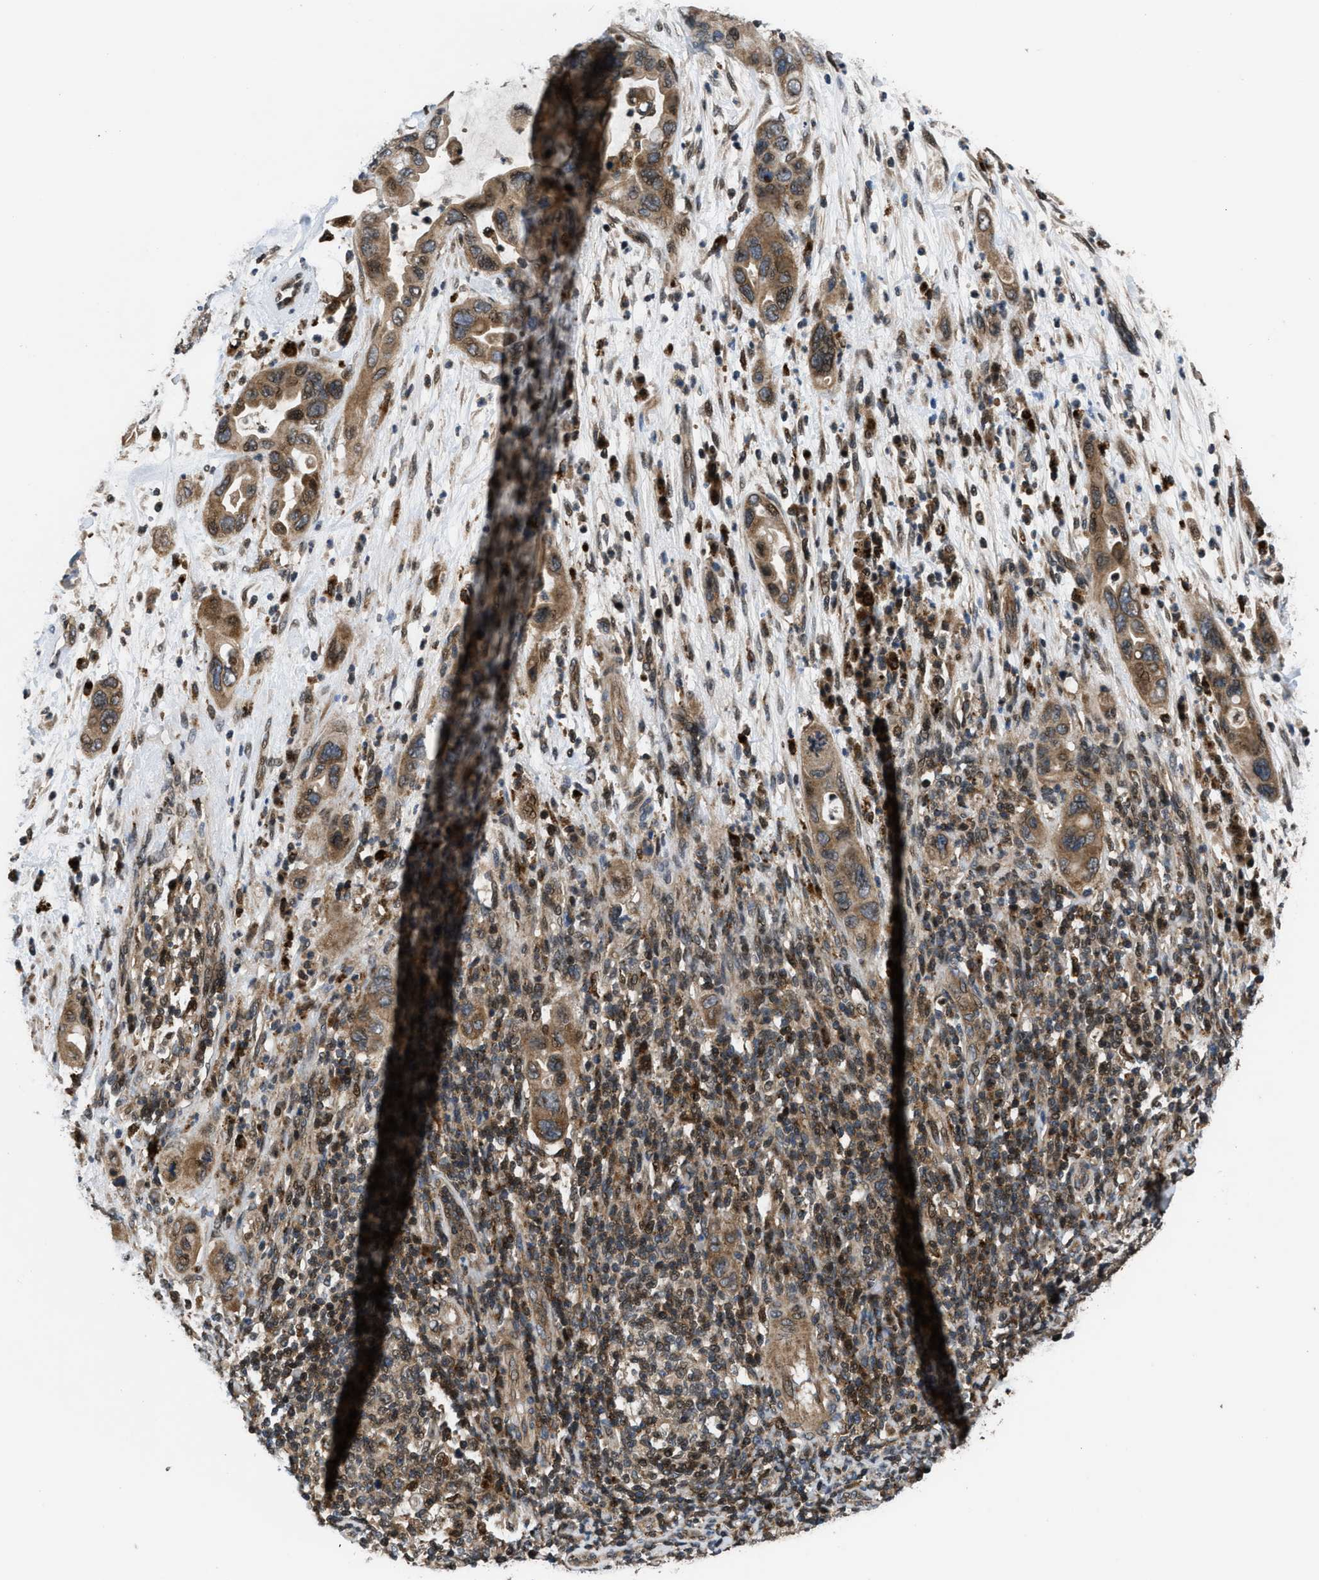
{"staining": {"intensity": "moderate", "quantity": ">75%", "location": "cytoplasmic/membranous"}, "tissue": "pancreatic cancer", "cell_type": "Tumor cells", "image_type": "cancer", "snomed": [{"axis": "morphology", "description": "Adenocarcinoma, NOS"}, {"axis": "topography", "description": "Pancreas"}], "caption": "High-power microscopy captured an immunohistochemistry micrograph of pancreatic cancer, revealing moderate cytoplasmic/membranous staining in approximately >75% of tumor cells. (brown staining indicates protein expression, while blue staining denotes nuclei).", "gene": "CTBS", "patient": {"sex": "female", "age": 71}}